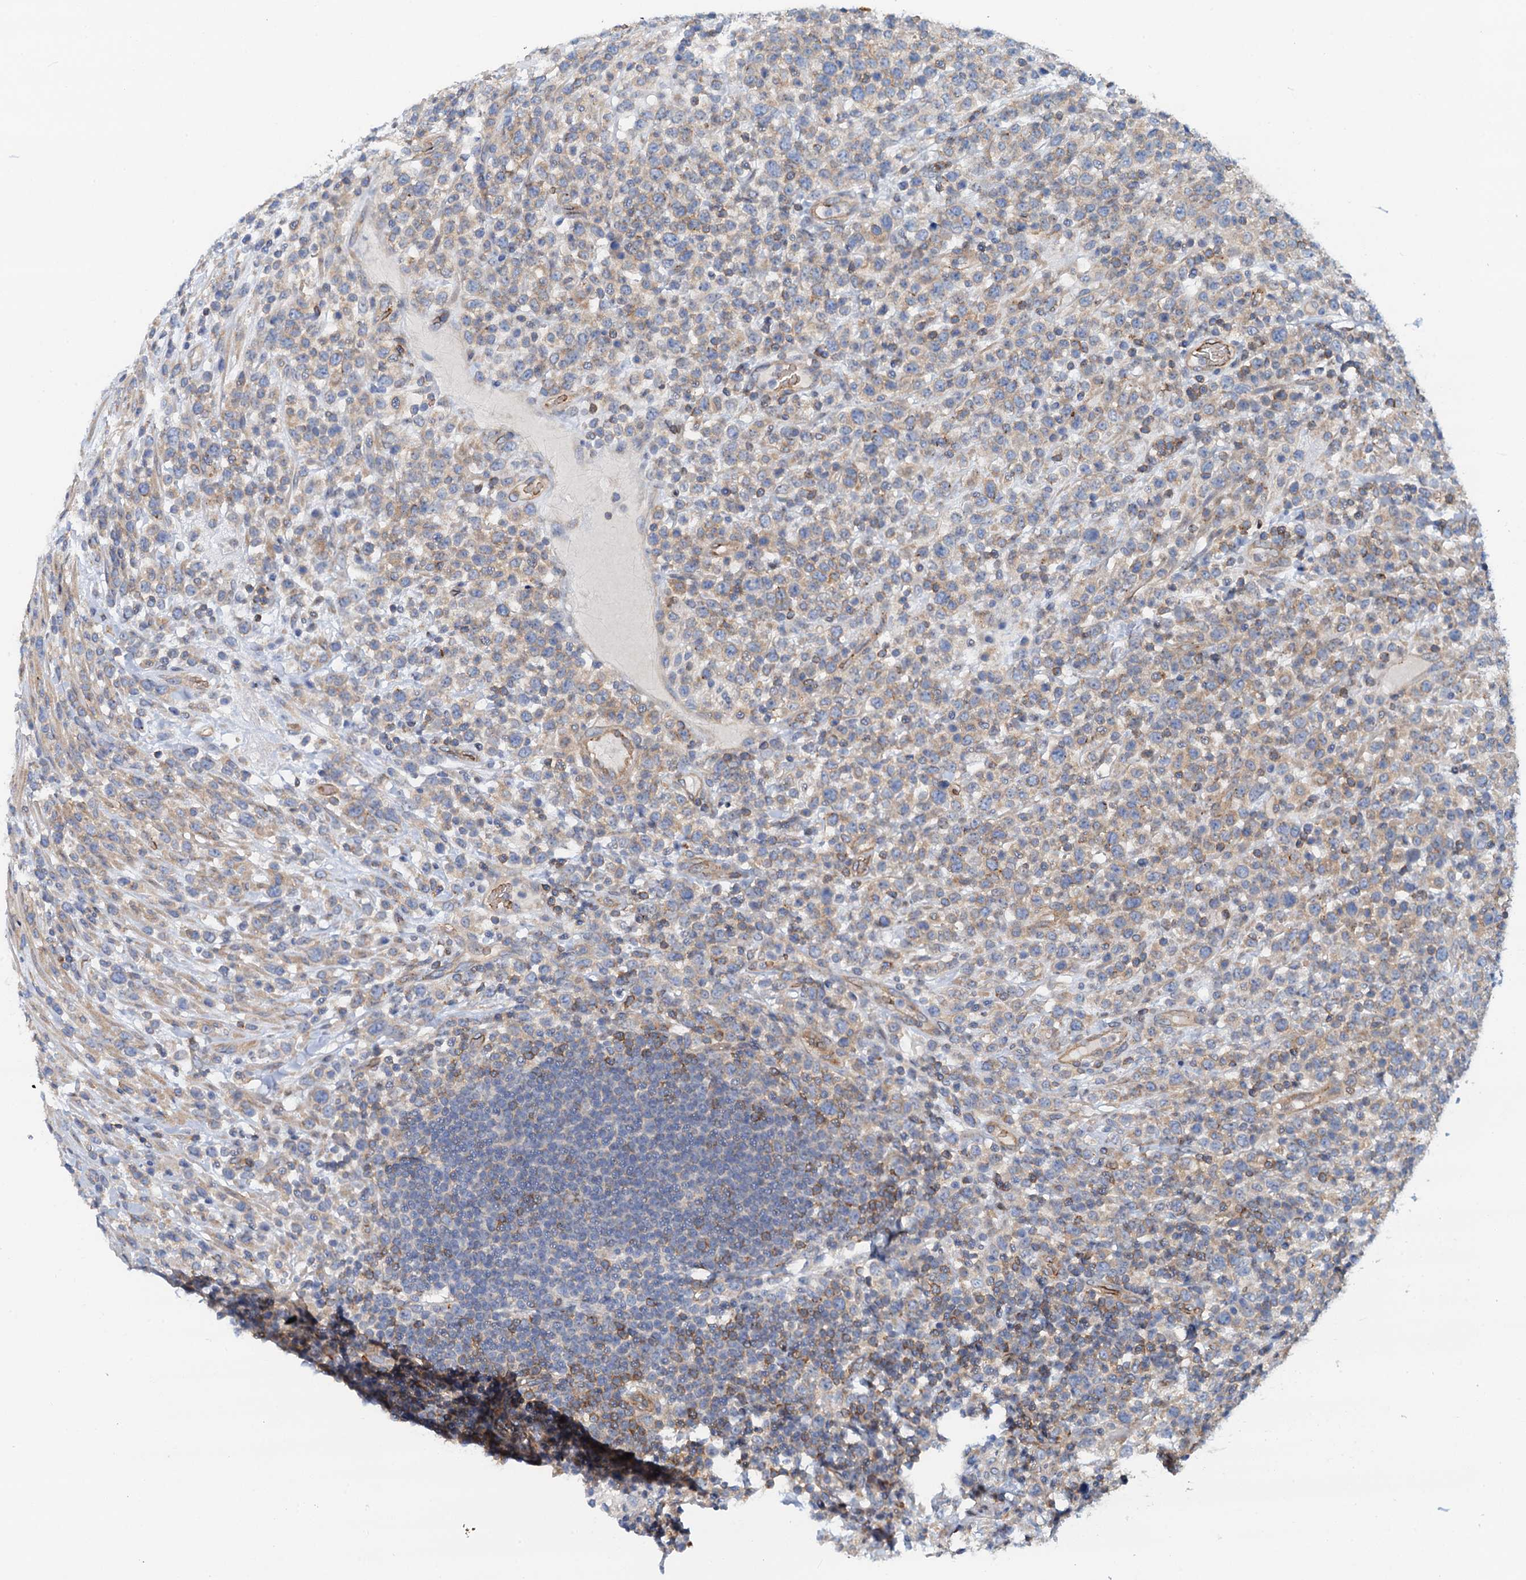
{"staining": {"intensity": "weak", "quantity": "<25%", "location": "cytoplasmic/membranous"}, "tissue": "lymphoma", "cell_type": "Tumor cells", "image_type": "cancer", "snomed": [{"axis": "morphology", "description": "Malignant lymphoma, non-Hodgkin's type, High grade"}, {"axis": "topography", "description": "Colon"}], "caption": "An image of malignant lymphoma, non-Hodgkin's type (high-grade) stained for a protein shows no brown staining in tumor cells. The staining was performed using DAB (3,3'-diaminobenzidine) to visualize the protein expression in brown, while the nuclei were stained in blue with hematoxylin (Magnification: 20x).", "gene": "ROGDI", "patient": {"sex": "female", "age": 53}}